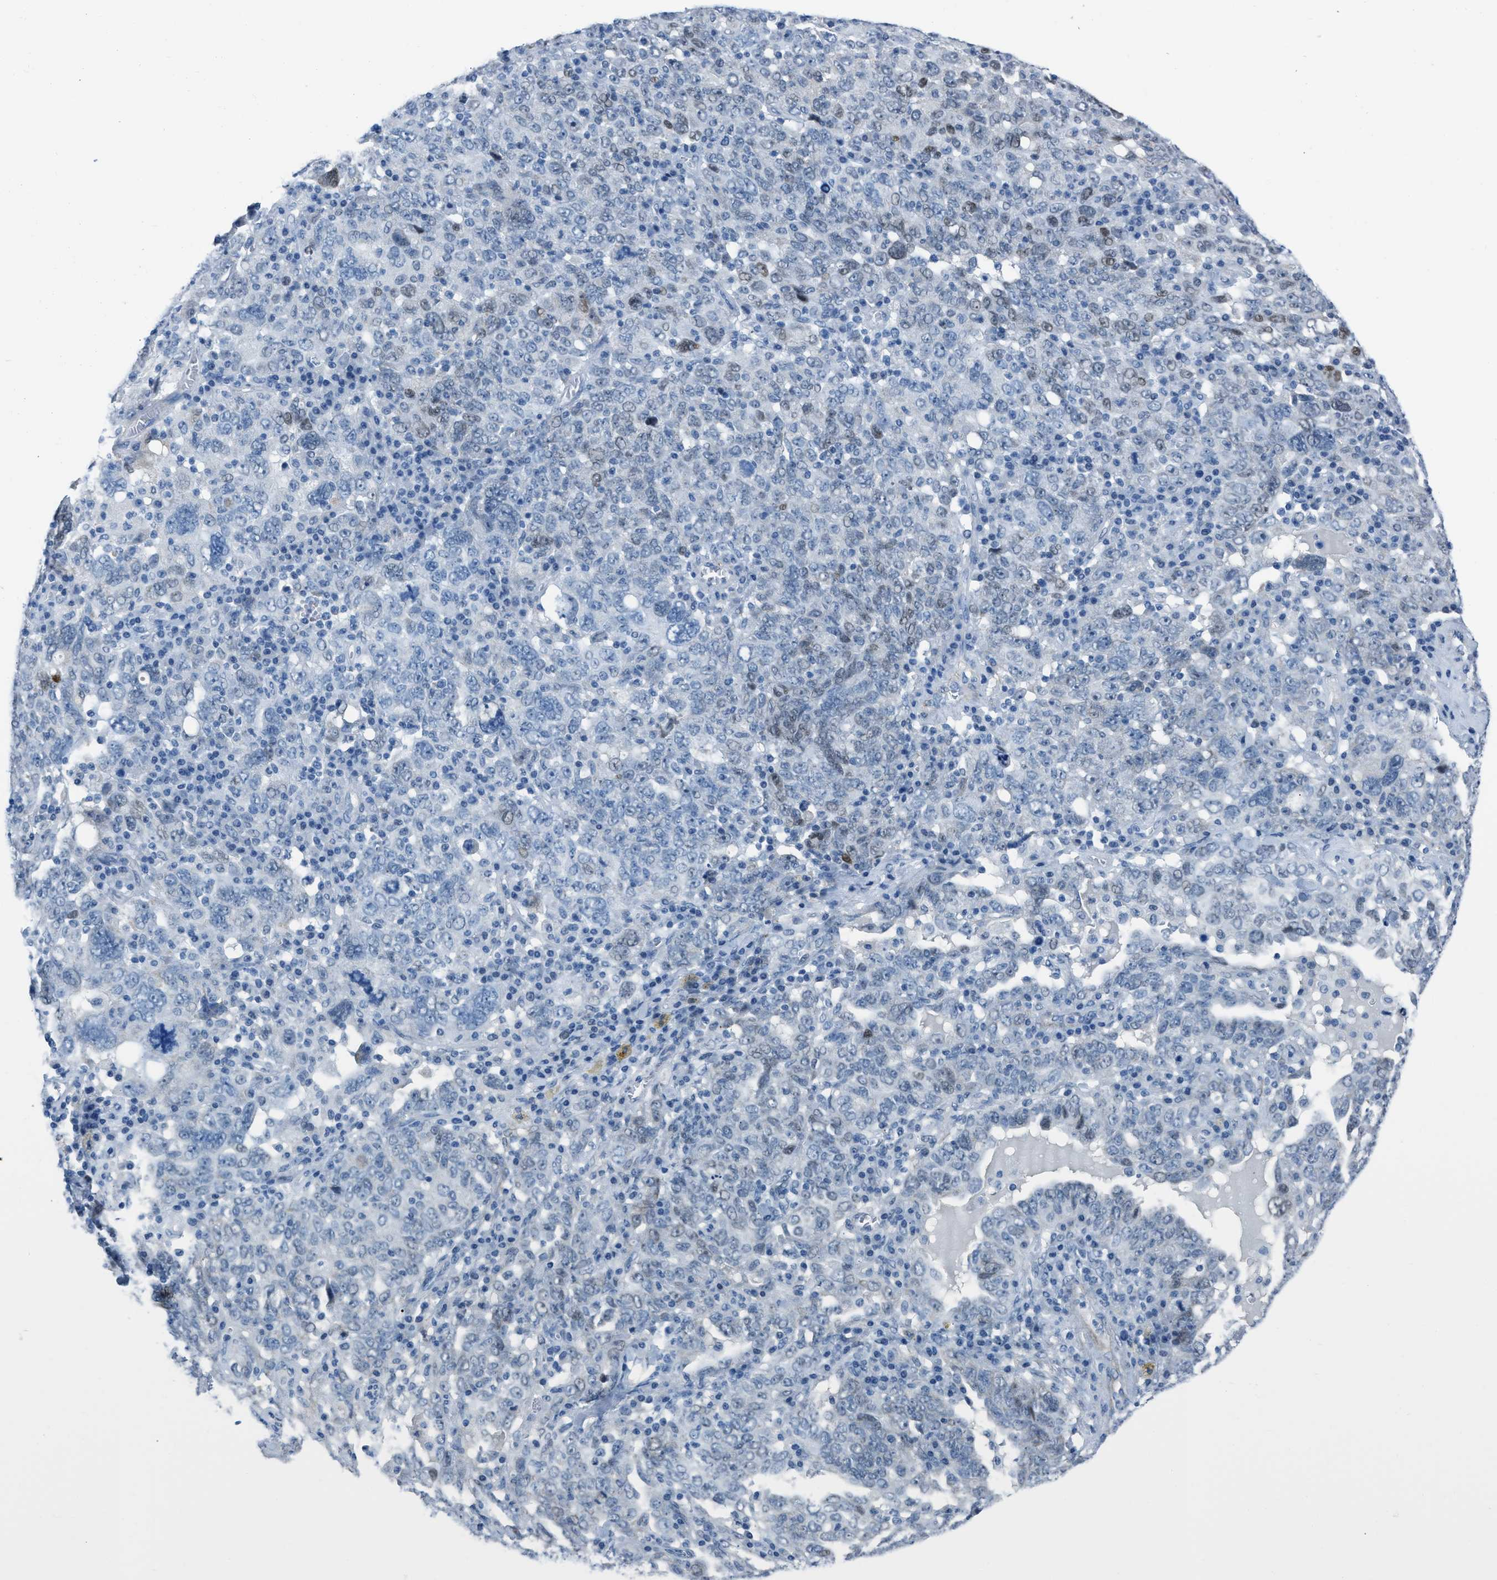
{"staining": {"intensity": "weak", "quantity": "<25%", "location": "nuclear"}, "tissue": "ovarian cancer", "cell_type": "Tumor cells", "image_type": "cancer", "snomed": [{"axis": "morphology", "description": "Carcinoma, endometroid"}, {"axis": "topography", "description": "Ovary"}], "caption": "The photomicrograph reveals no significant positivity in tumor cells of endometroid carcinoma (ovarian).", "gene": "SPATC1L", "patient": {"sex": "female", "age": 62}}